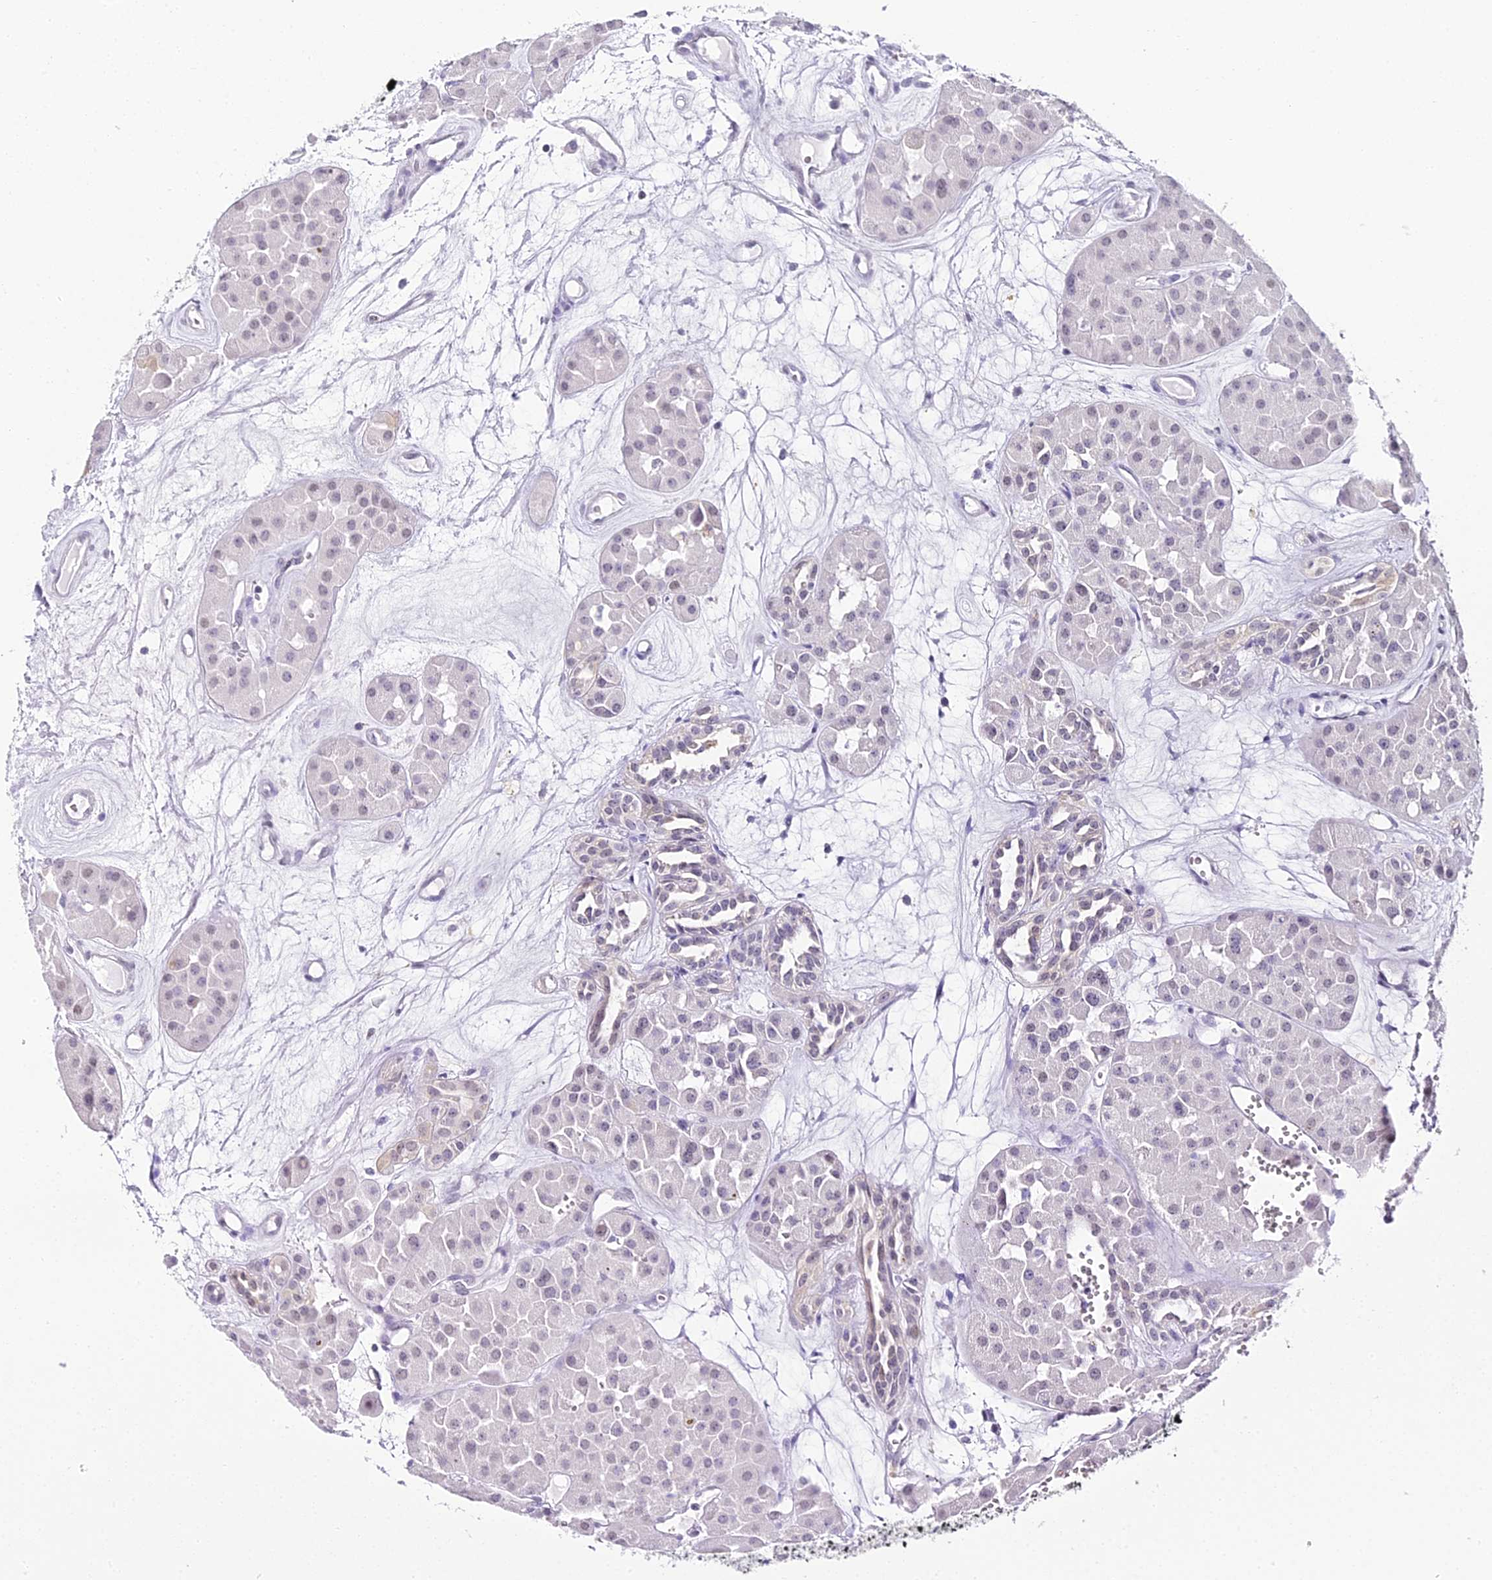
{"staining": {"intensity": "negative", "quantity": "none", "location": "none"}, "tissue": "renal cancer", "cell_type": "Tumor cells", "image_type": "cancer", "snomed": [{"axis": "morphology", "description": "Carcinoma, NOS"}, {"axis": "topography", "description": "Kidney"}], "caption": "The image reveals no staining of tumor cells in renal cancer.", "gene": "ABHD14A-ACY1", "patient": {"sex": "female", "age": 75}}